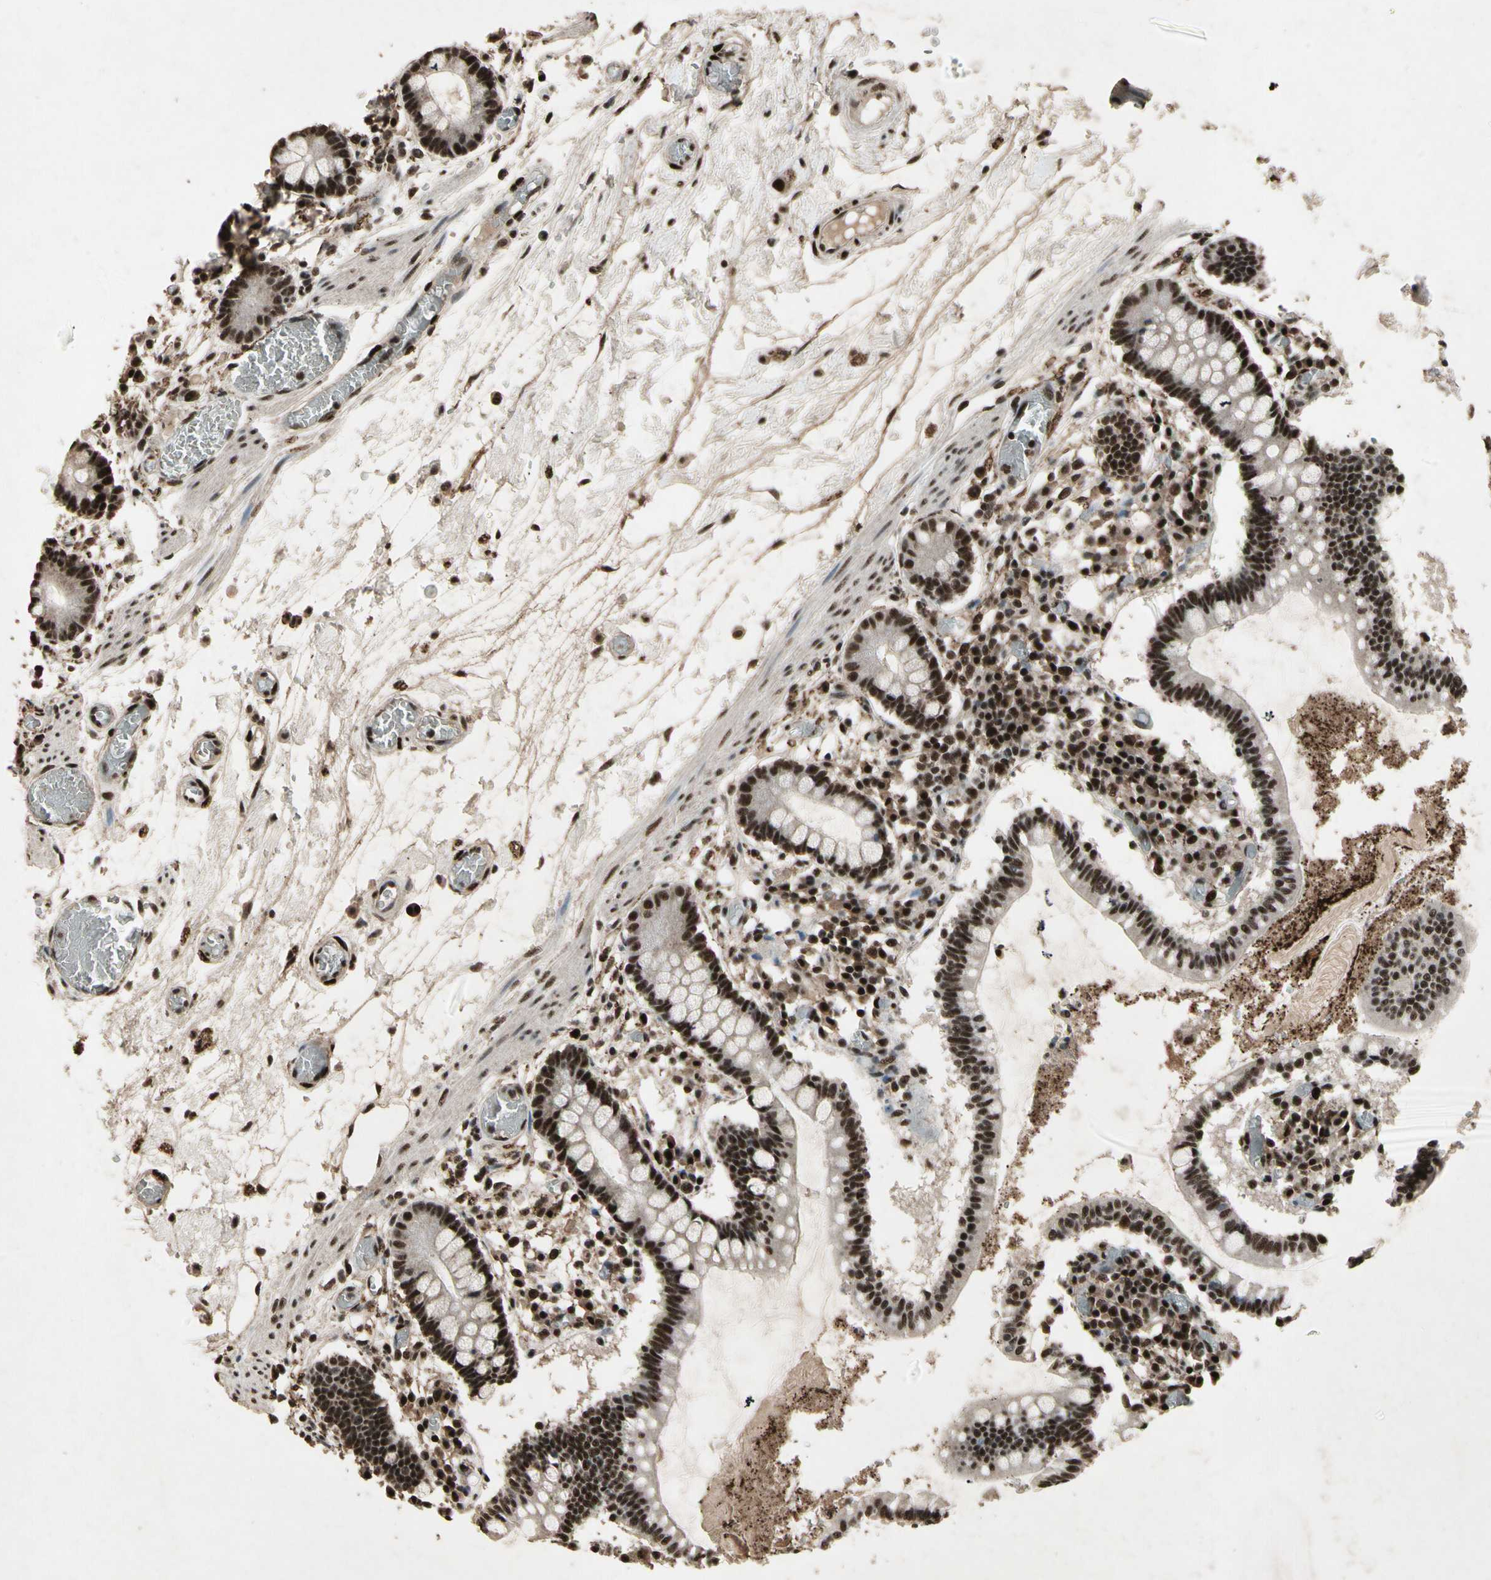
{"staining": {"intensity": "strong", "quantity": ">75%", "location": "nuclear"}, "tissue": "small intestine", "cell_type": "Glandular cells", "image_type": "normal", "snomed": [{"axis": "morphology", "description": "Normal tissue, NOS"}, {"axis": "topography", "description": "Small intestine"}], "caption": "Protein staining of normal small intestine demonstrates strong nuclear staining in approximately >75% of glandular cells.", "gene": "TBX2", "patient": {"sex": "female", "age": 61}}